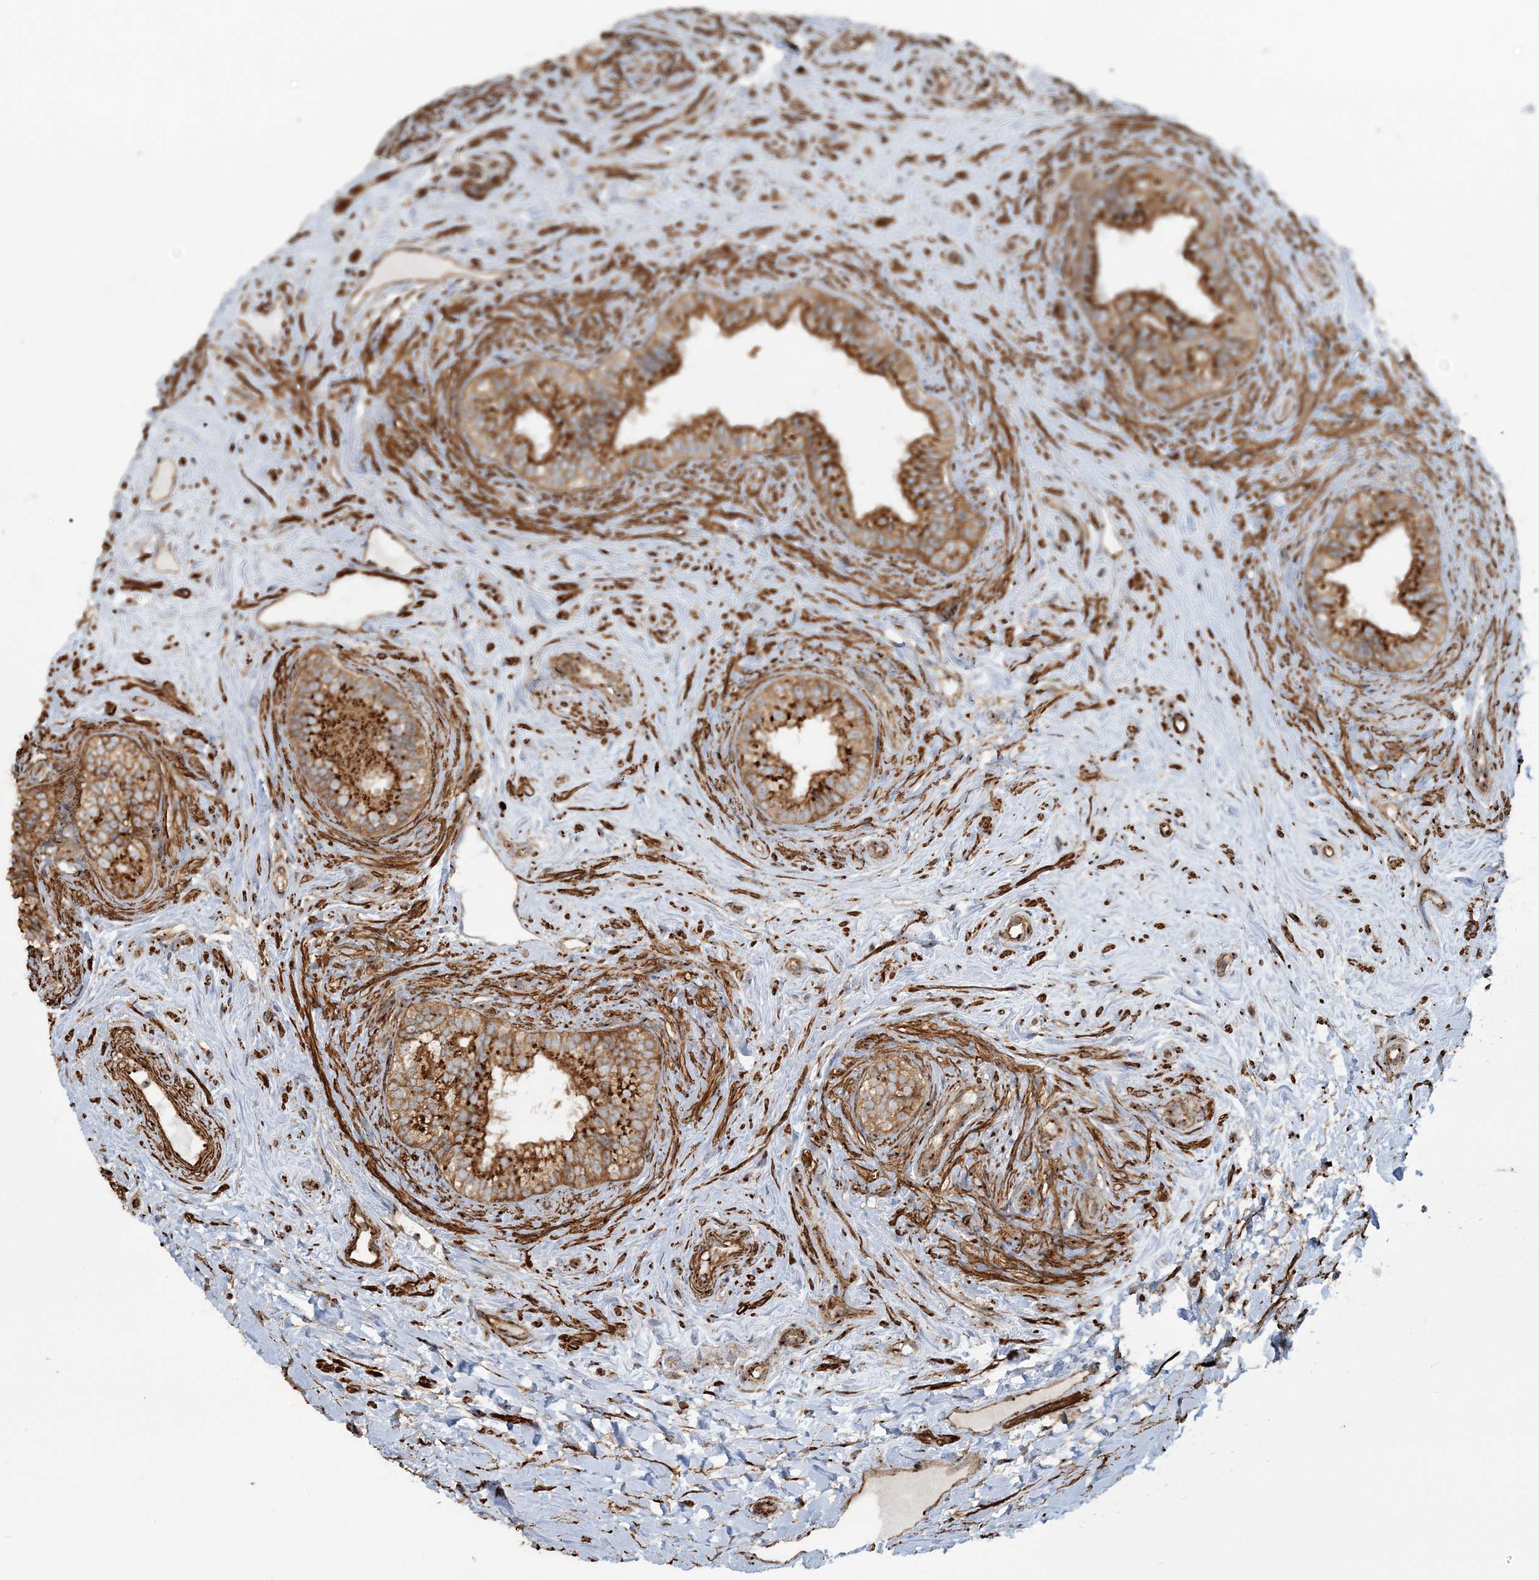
{"staining": {"intensity": "strong", "quantity": ">75%", "location": "cytoplasmic/membranous"}, "tissue": "epididymis", "cell_type": "Glandular cells", "image_type": "normal", "snomed": [{"axis": "morphology", "description": "Normal tissue, NOS"}, {"axis": "topography", "description": "Epididymis"}], "caption": "Protein analysis of unremarkable epididymis shows strong cytoplasmic/membranous staining in approximately >75% of glandular cells.", "gene": "TRAF3IP2", "patient": {"sex": "male", "age": 84}}